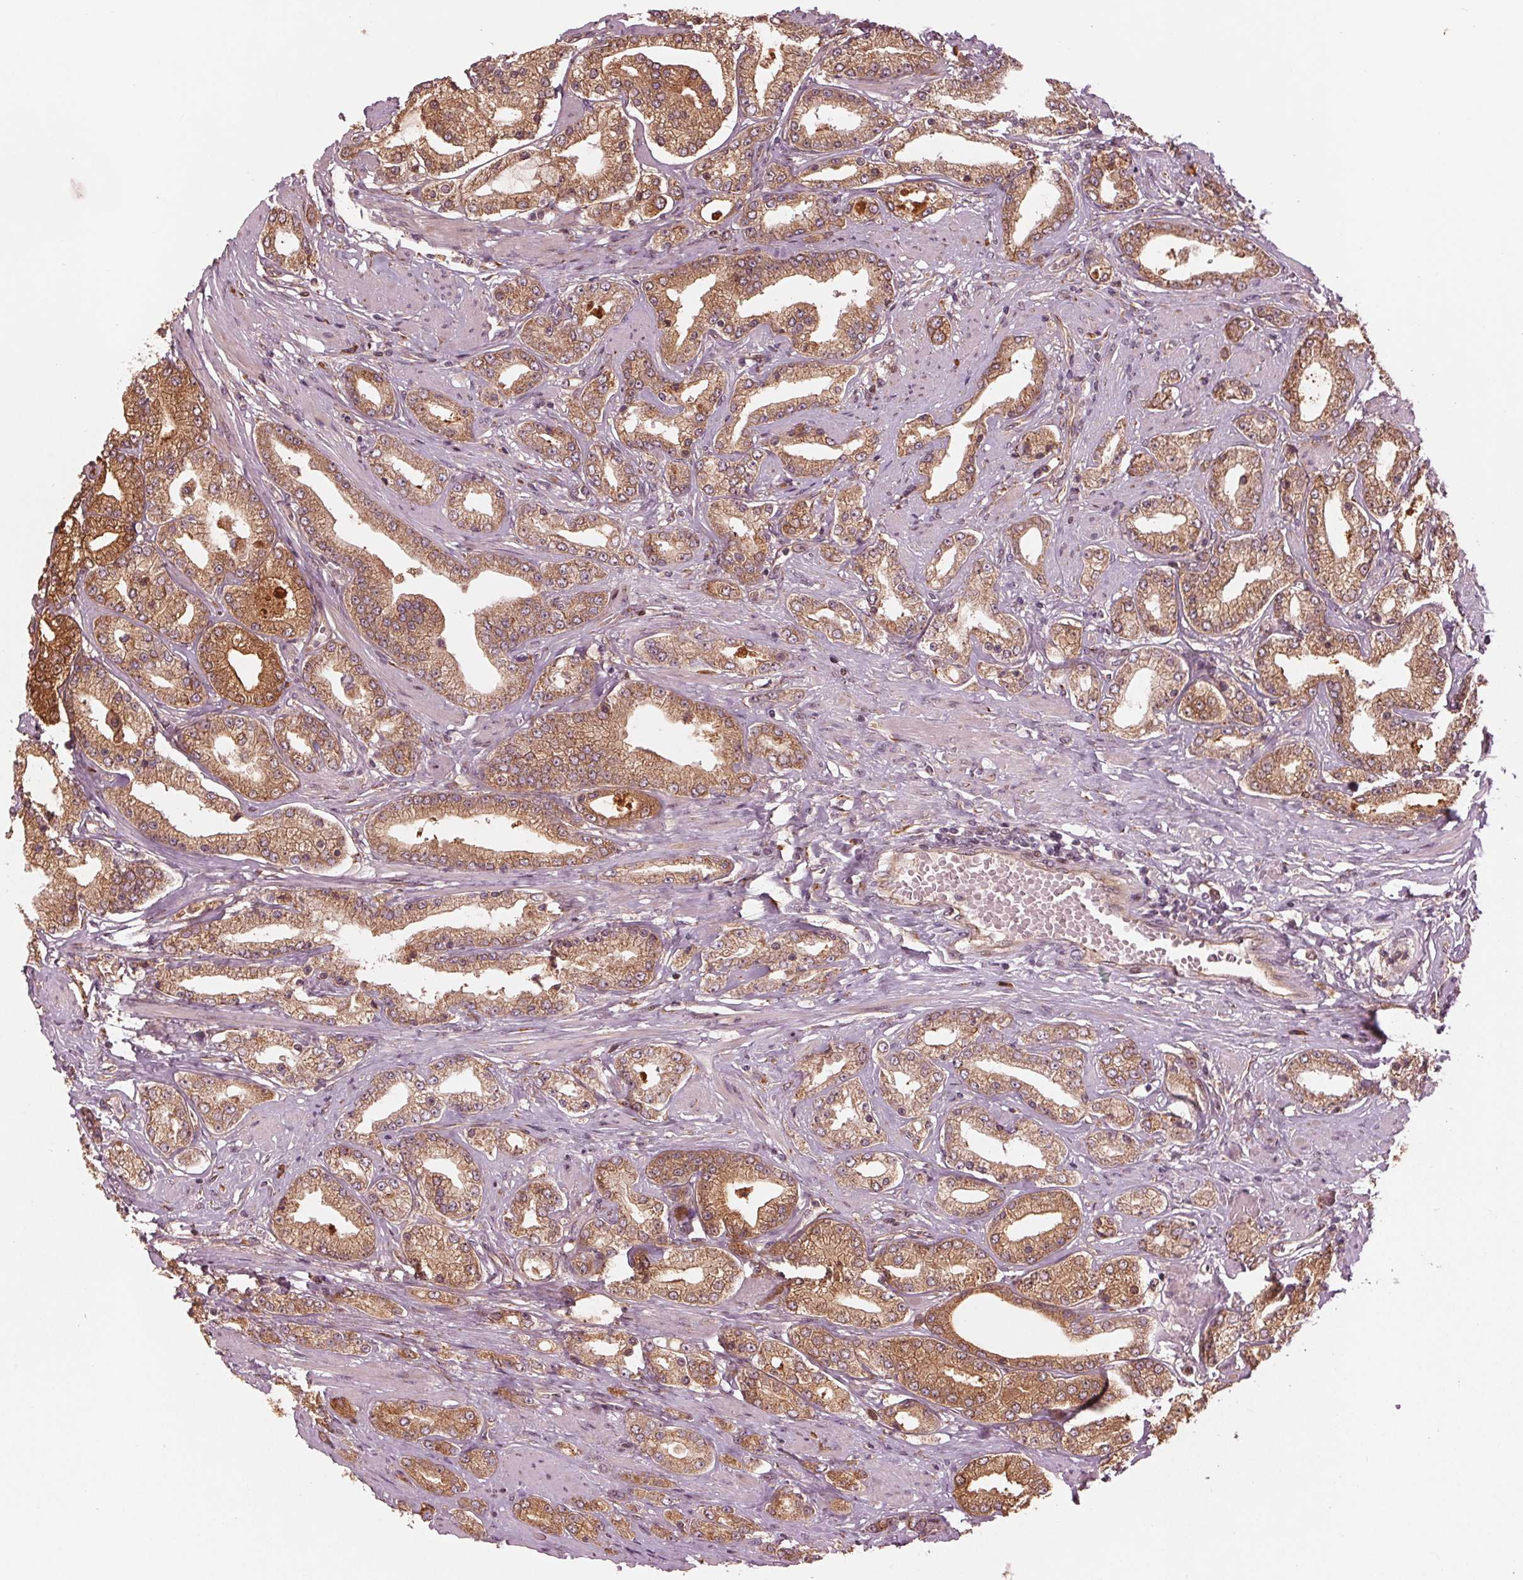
{"staining": {"intensity": "moderate", "quantity": ">75%", "location": "cytoplasmic/membranous"}, "tissue": "prostate cancer", "cell_type": "Tumor cells", "image_type": "cancer", "snomed": [{"axis": "morphology", "description": "Adenocarcinoma, High grade"}, {"axis": "topography", "description": "Prostate"}], "caption": "IHC image of neoplastic tissue: human prostate cancer stained using IHC displays medium levels of moderate protein expression localized specifically in the cytoplasmic/membranous of tumor cells, appearing as a cytoplasmic/membranous brown color.", "gene": "CMIP", "patient": {"sex": "male", "age": 67}}